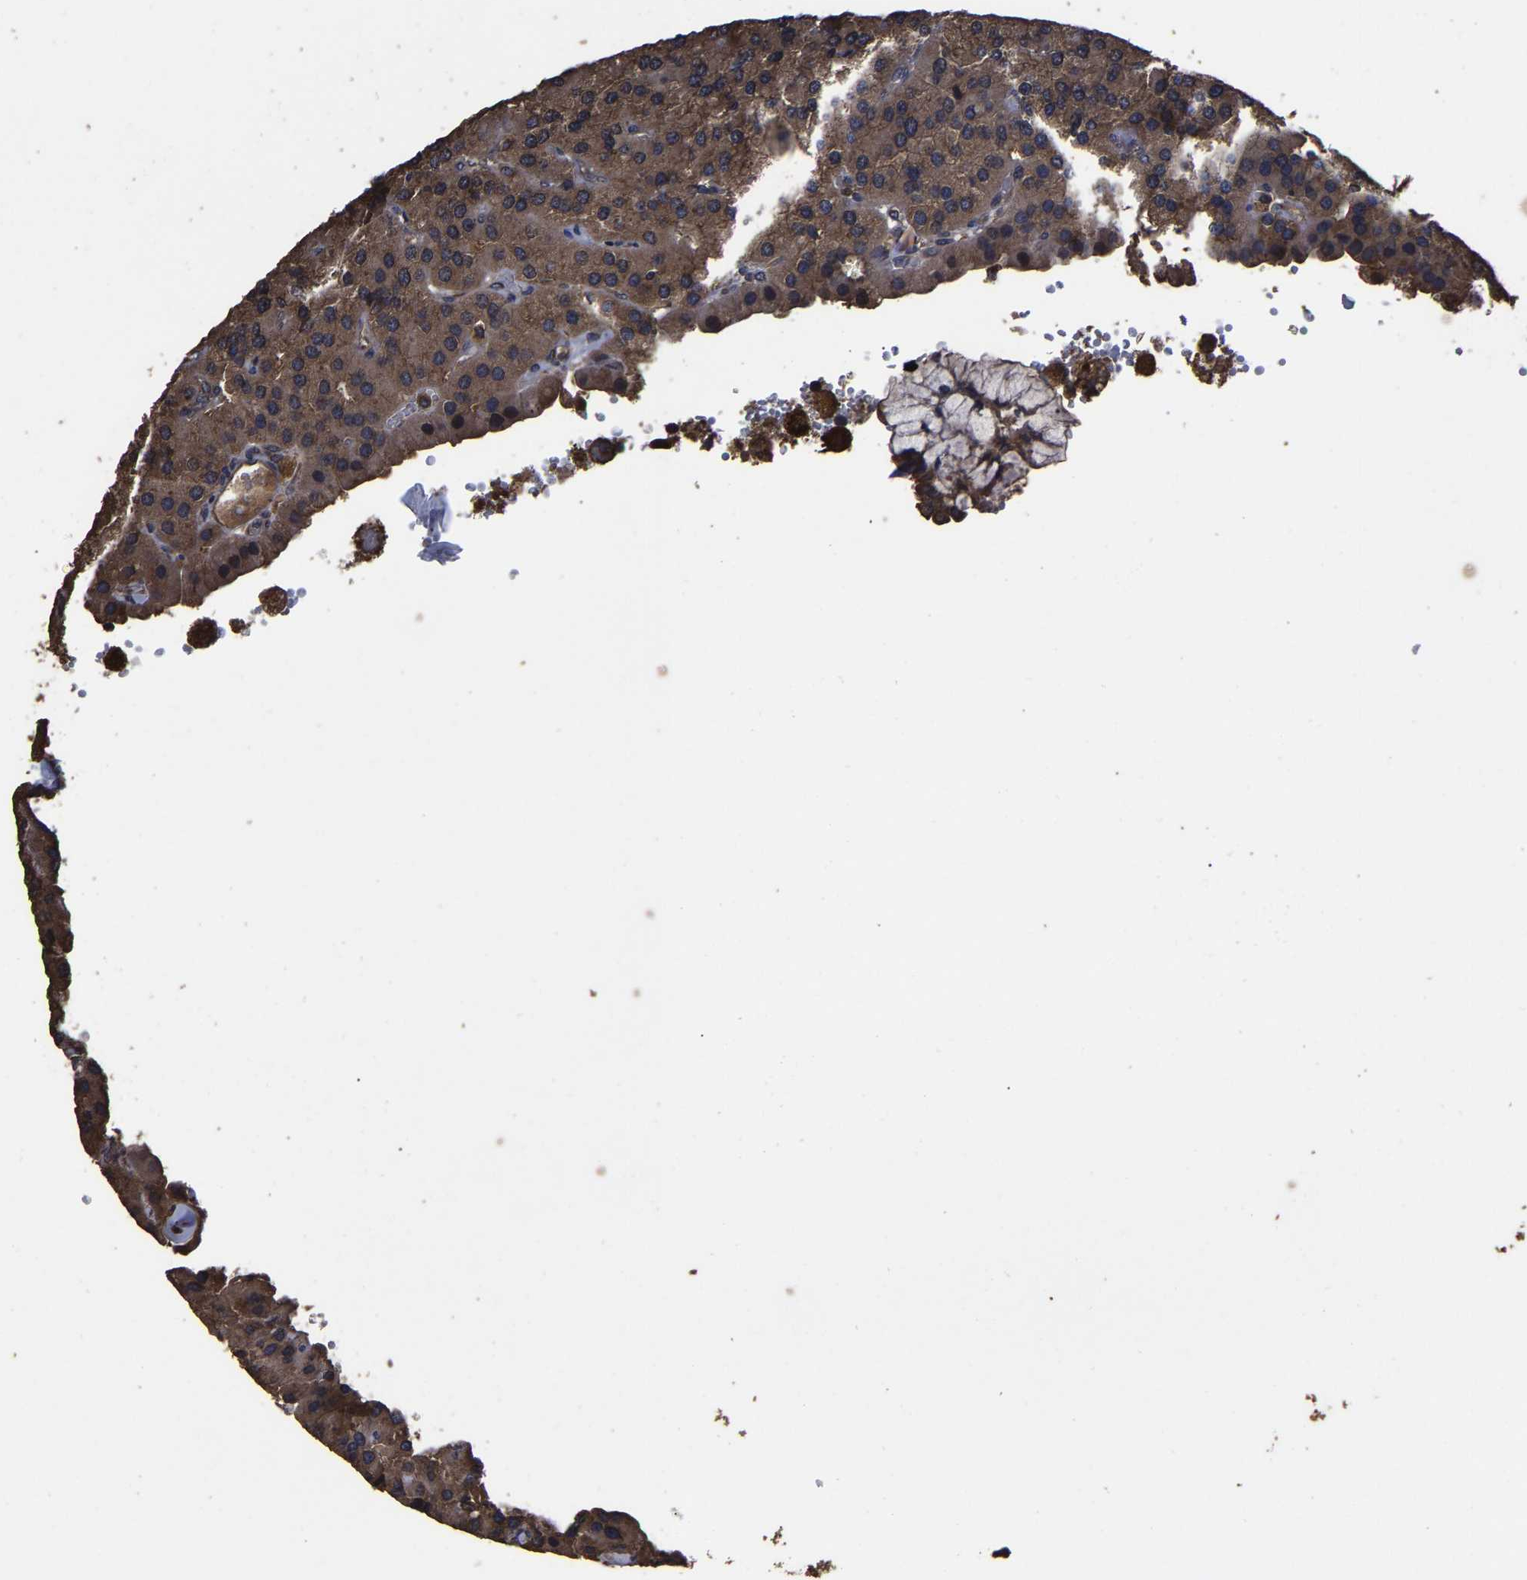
{"staining": {"intensity": "moderate", "quantity": ">75%", "location": "cytoplasmic/membranous"}, "tissue": "parathyroid gland", "cell_type": "Glandular cells", "image_type": "normal", "snomed": [{"axis": "morphology", "description": "Normal tissue, NOS"}, {"axis": "morphology", "description": "Adenoma, NOS"}, {"axis": "topography", "description": "Parathyroid gland"}], "caption": "The immunohistochemical stain highlights moderate cytoplasmic/membranous staining in glandular cells of benign parathyroid gland.", "gene": "ITCH", "patient": {"sex": "female", "age": 86}}